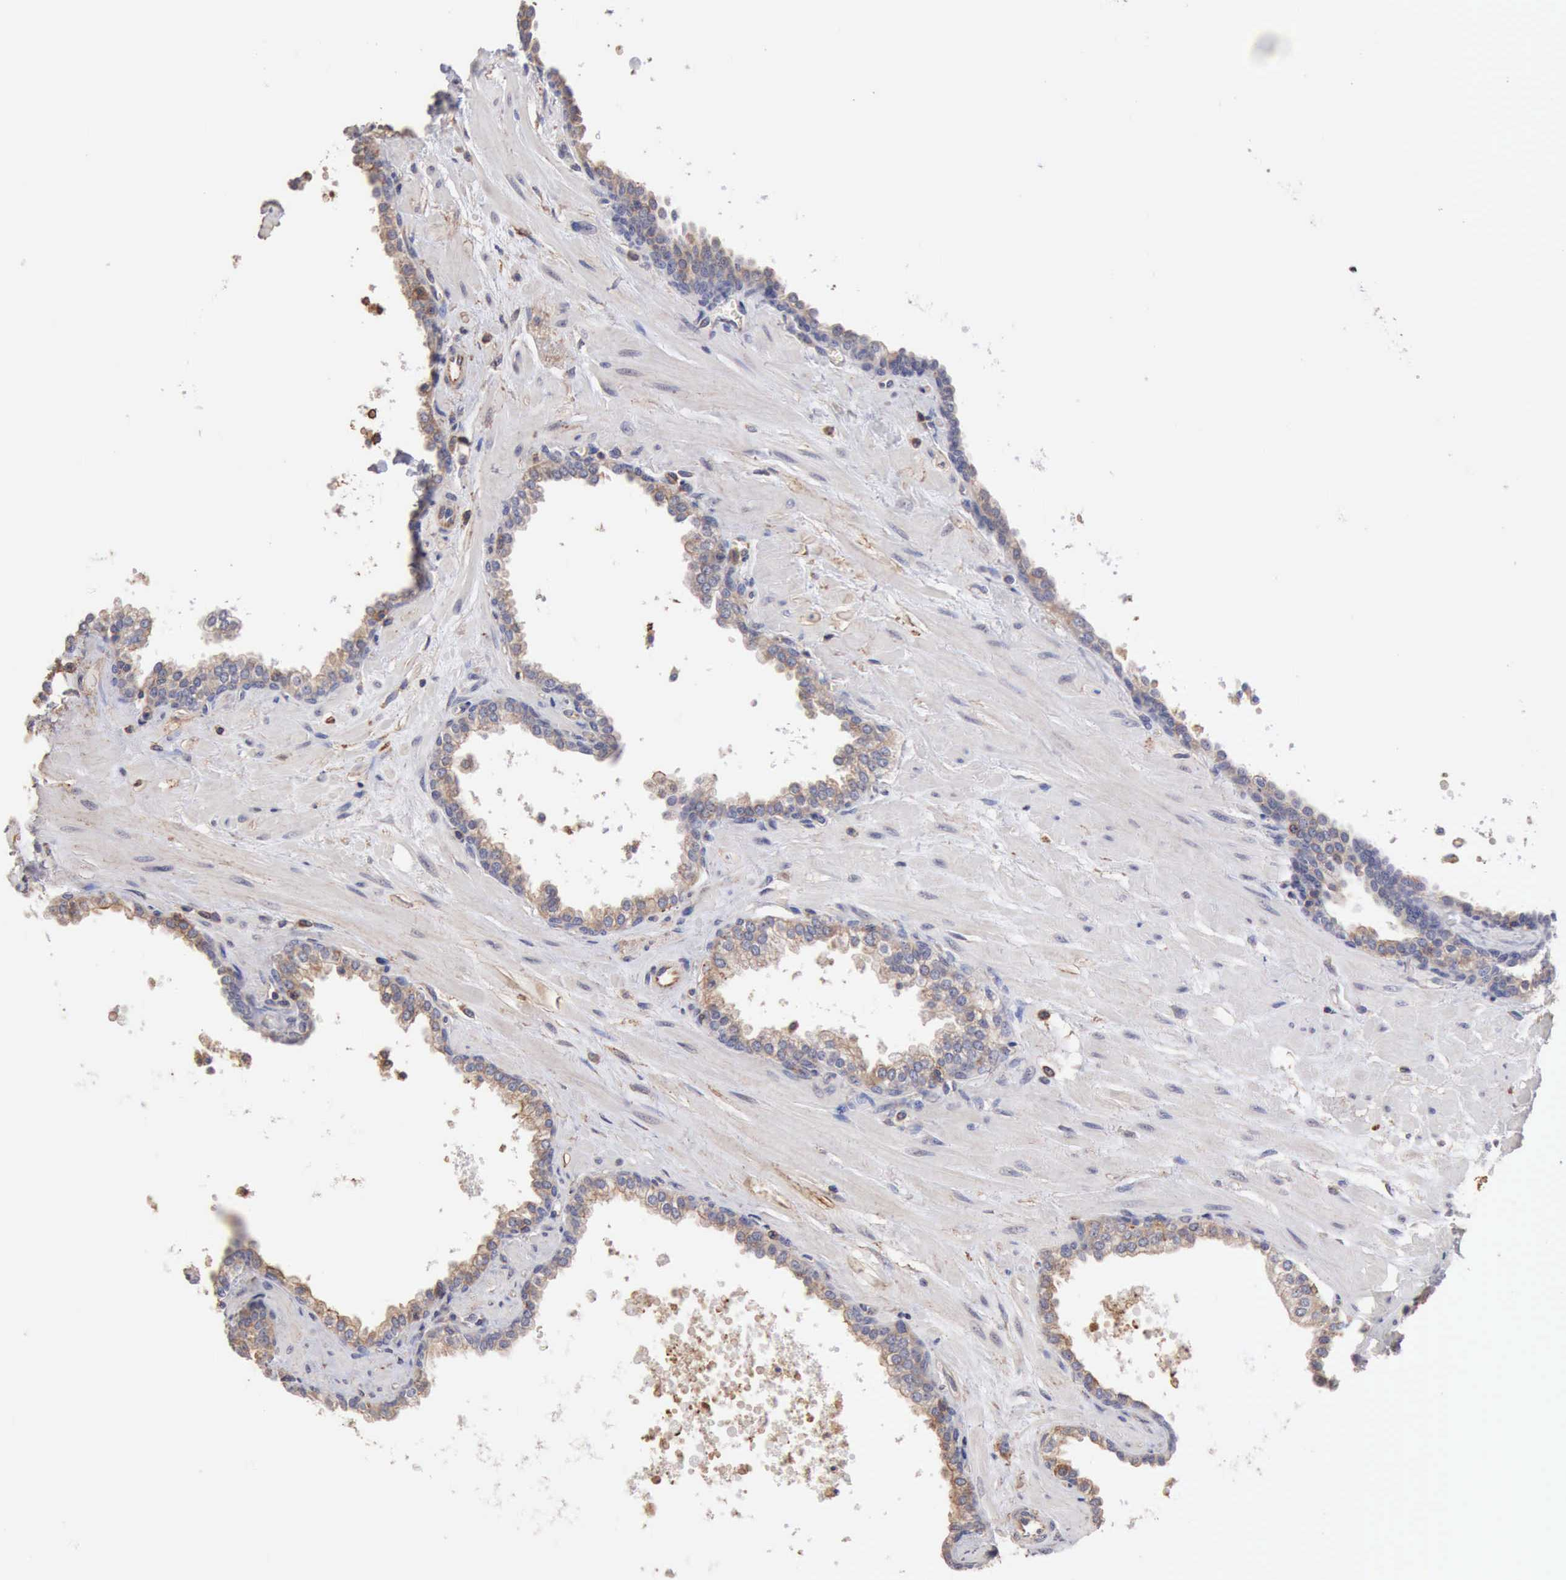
{"staining": {"intensity": "weak", "quantity": "25%-75%", "location": "cytoplasmic/membranous"}, "tissue": "prostate", "cell_type": "Glandular cells", "image_type": "normal", "snomed": [{"axis": "morphology", "description": "Normal tissue, NOS"}, {"axis": "topography", "description": "Prostate"}], "caption": "This image shows IHC staining of unremarkable prostate, with low weak cytoplasmic/membranous expression in approximately 25%-75% of glandular cells.", "gene": "GPR101", "patient": {"sex": "male", "age": 60}}